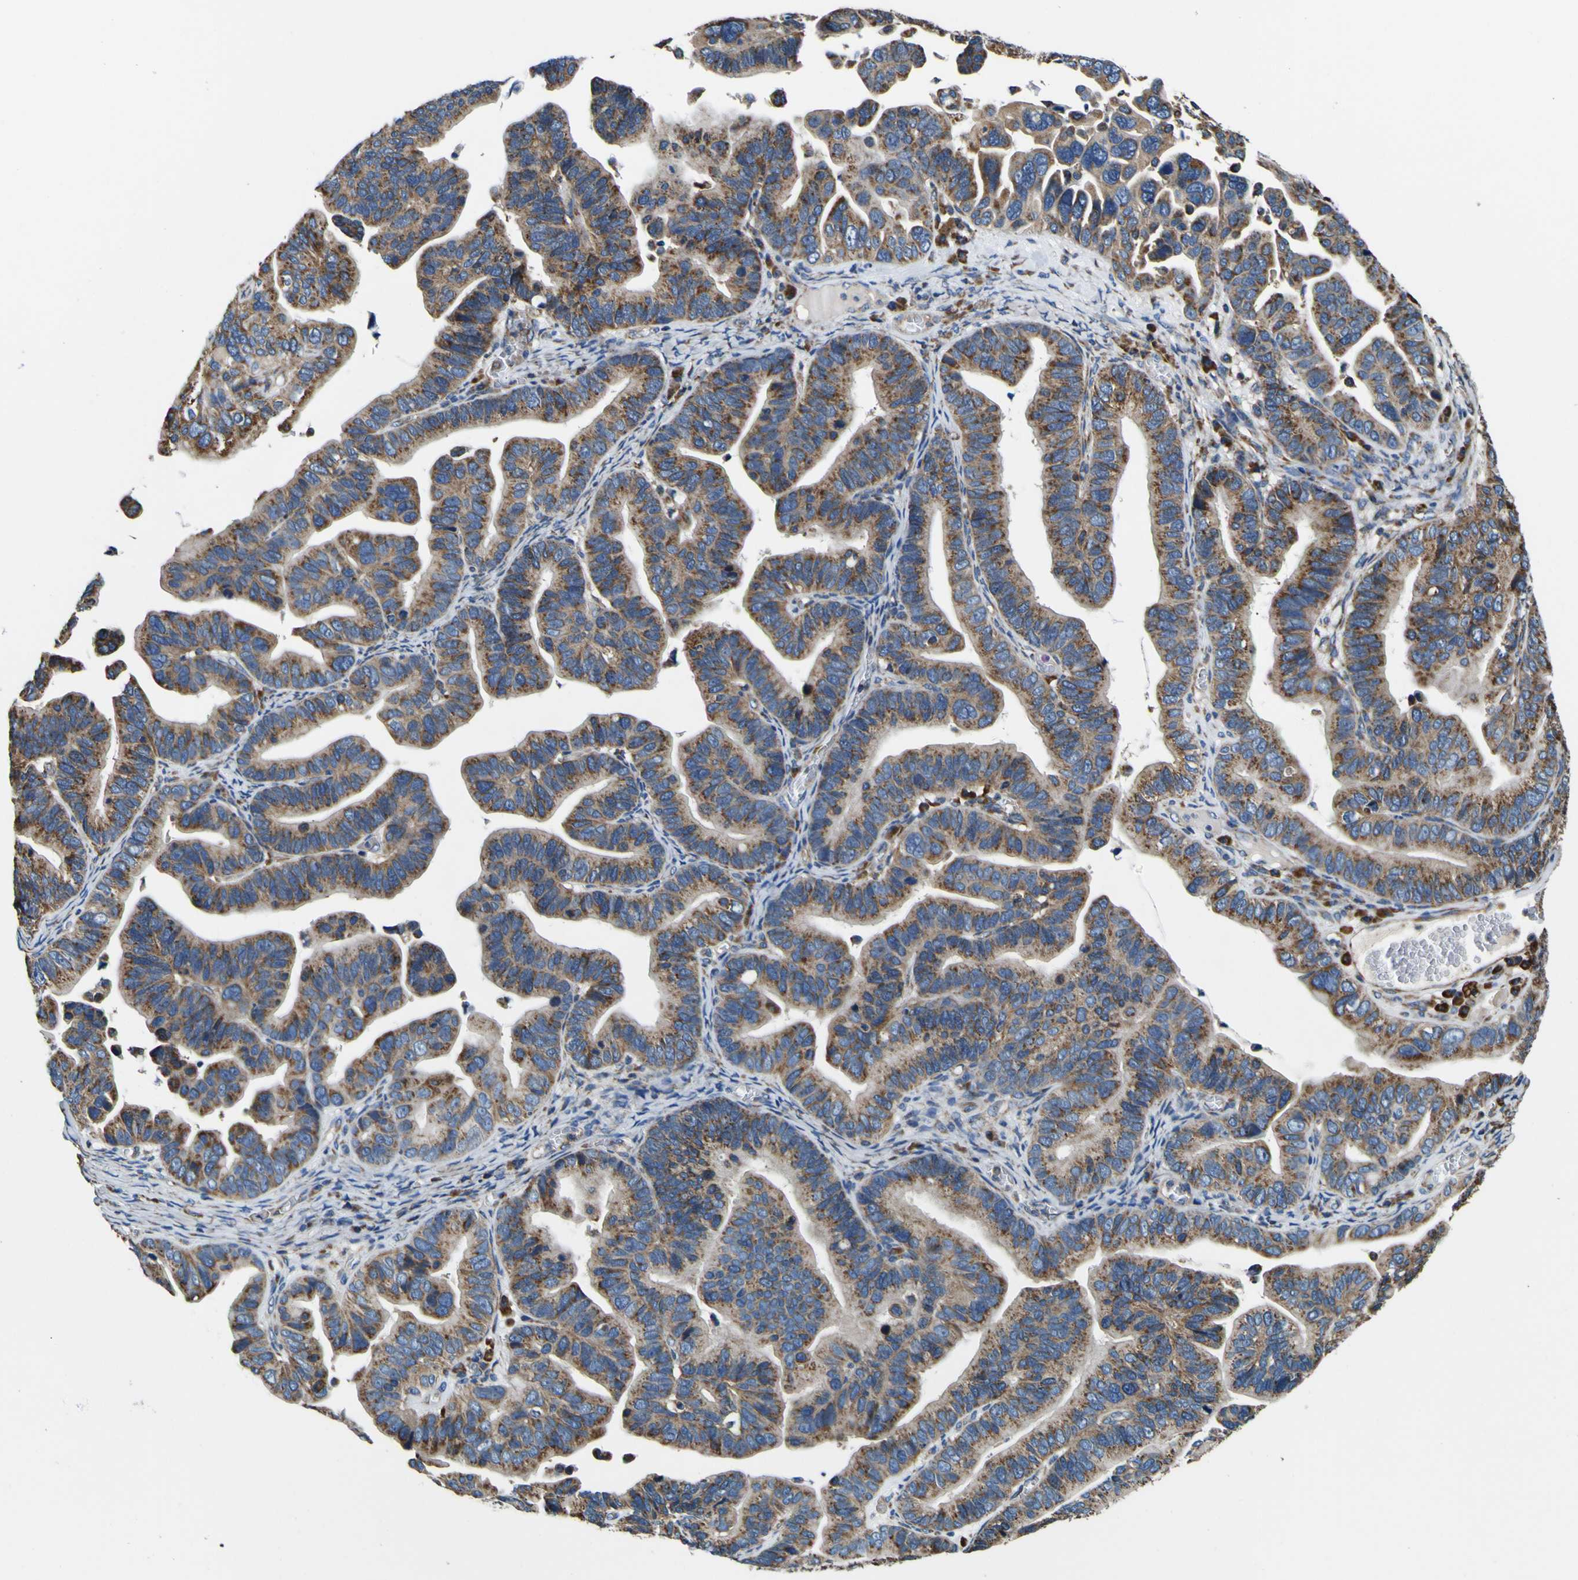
{"staining": {"intensity": "moderate", "quantity": ">75%", "location": "cytoplasmic/membranous"}, "tissue": "ovarian cancer", "cell_type": "Tumor cells", "image_type": "cancer", "snomed": [{"axis": "morphology", "description": "Cystadenocarcinoma, serous, NOS"}, {"axis": "topography", "description": "Ovary"}], "caption": "This is an image of immunohistochemistry (IHC) staining of serous cystadenocarcinoma (ovarian), which shows moderate staining in the cytoplasmic/membranous of tumor cells.", "gene": "INPP5A", "patient": {"sex": "female", "age": 56}}